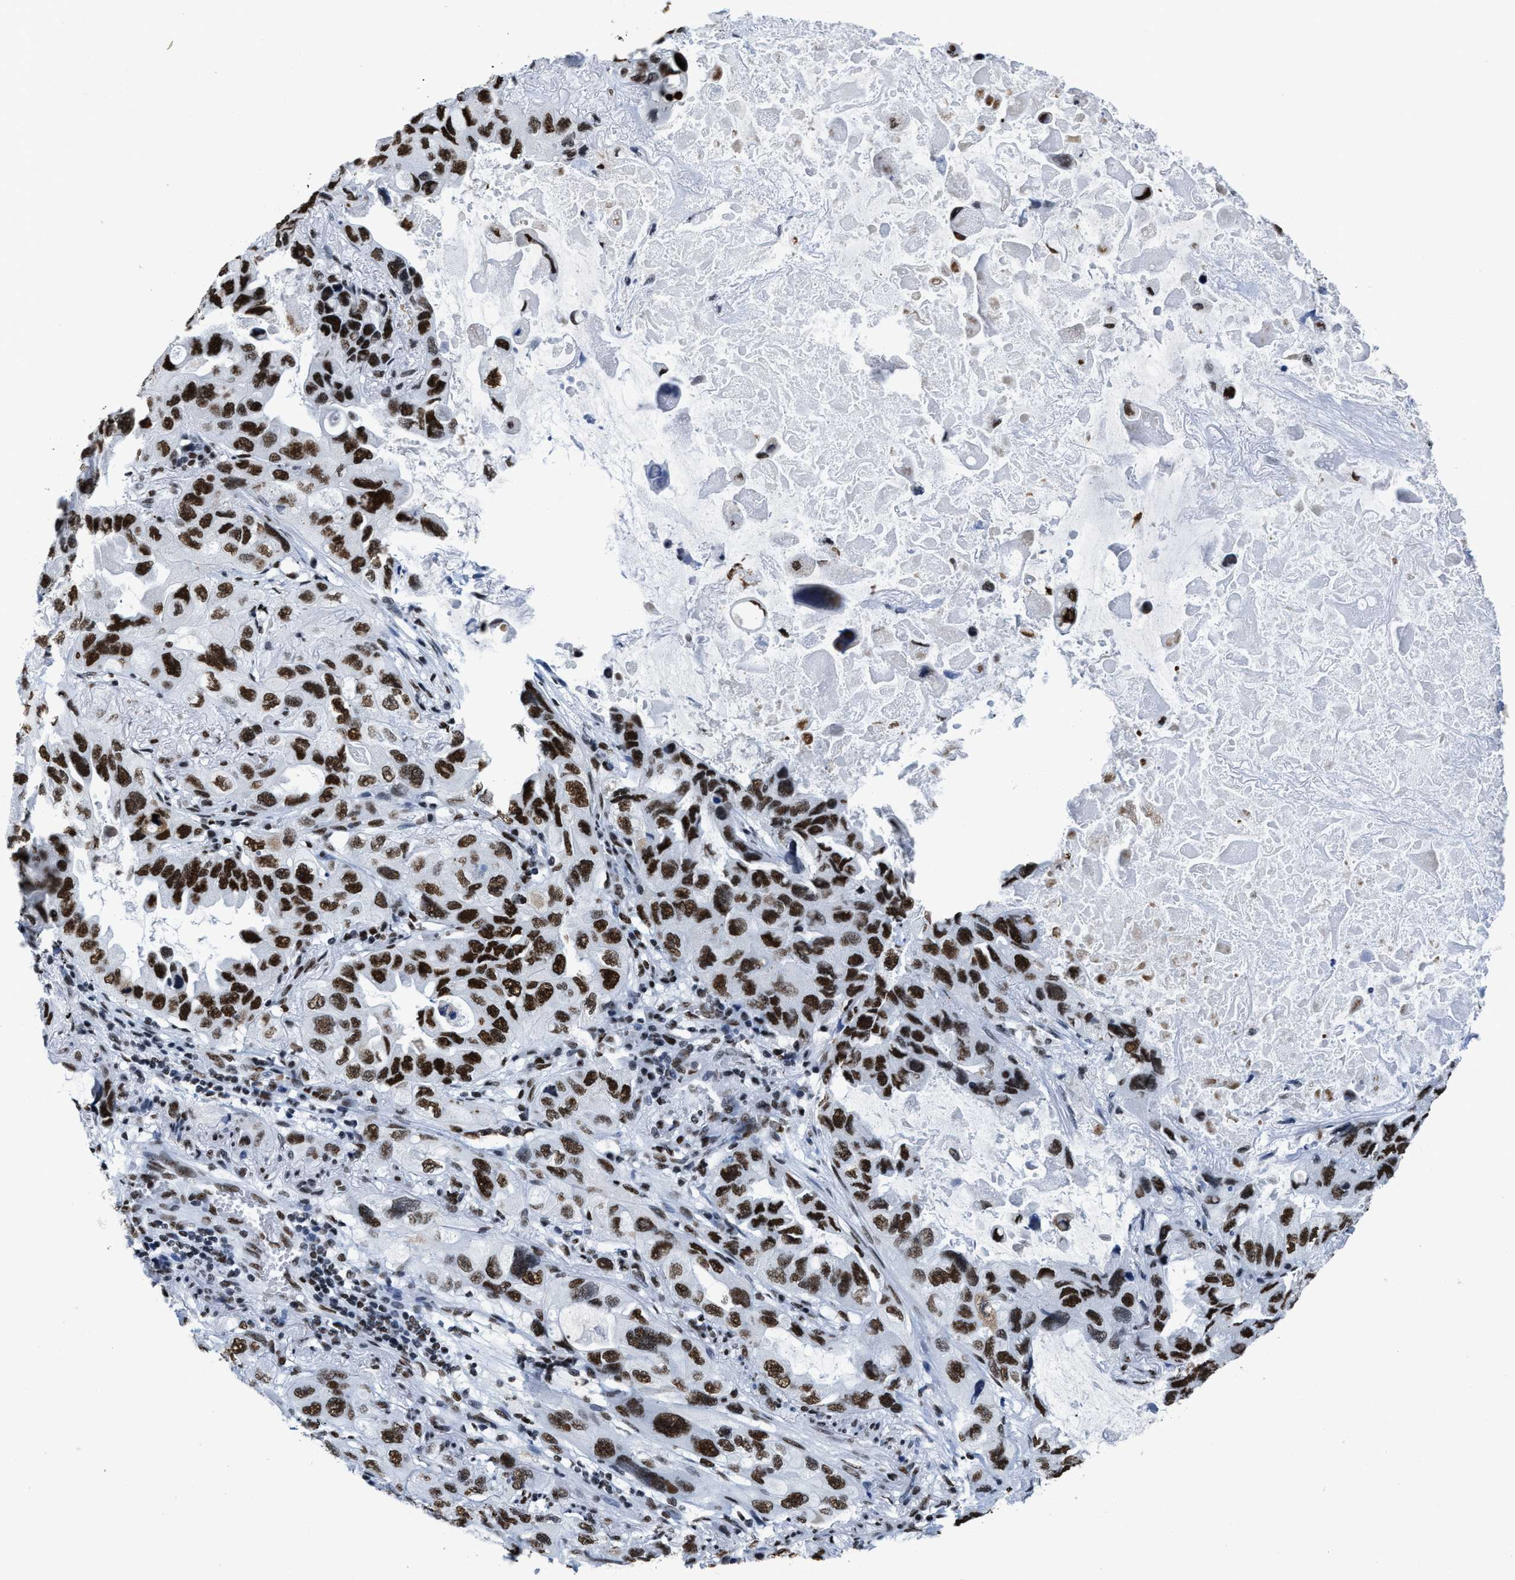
{"staining": {"intensity": "strong", "quantity": ">75%", "location": "nuclear"}, "tissue": "lung cancer", "cell_type": "Tumor cells", "image_type": "cancer", "snomed": [{"axis": "morphology", "description": "Squamous cell carcinoma, NOS"}, {"axis": "topography", "description": "Lung"}], "caption": "This is a photomicrograph of IHC staining of lung squamous cell carcinoma, which shows strong staining in the nuclear of tumor cells.", "gene": "SMARCC2", "patient": {"sex": "female", "age": 73}}